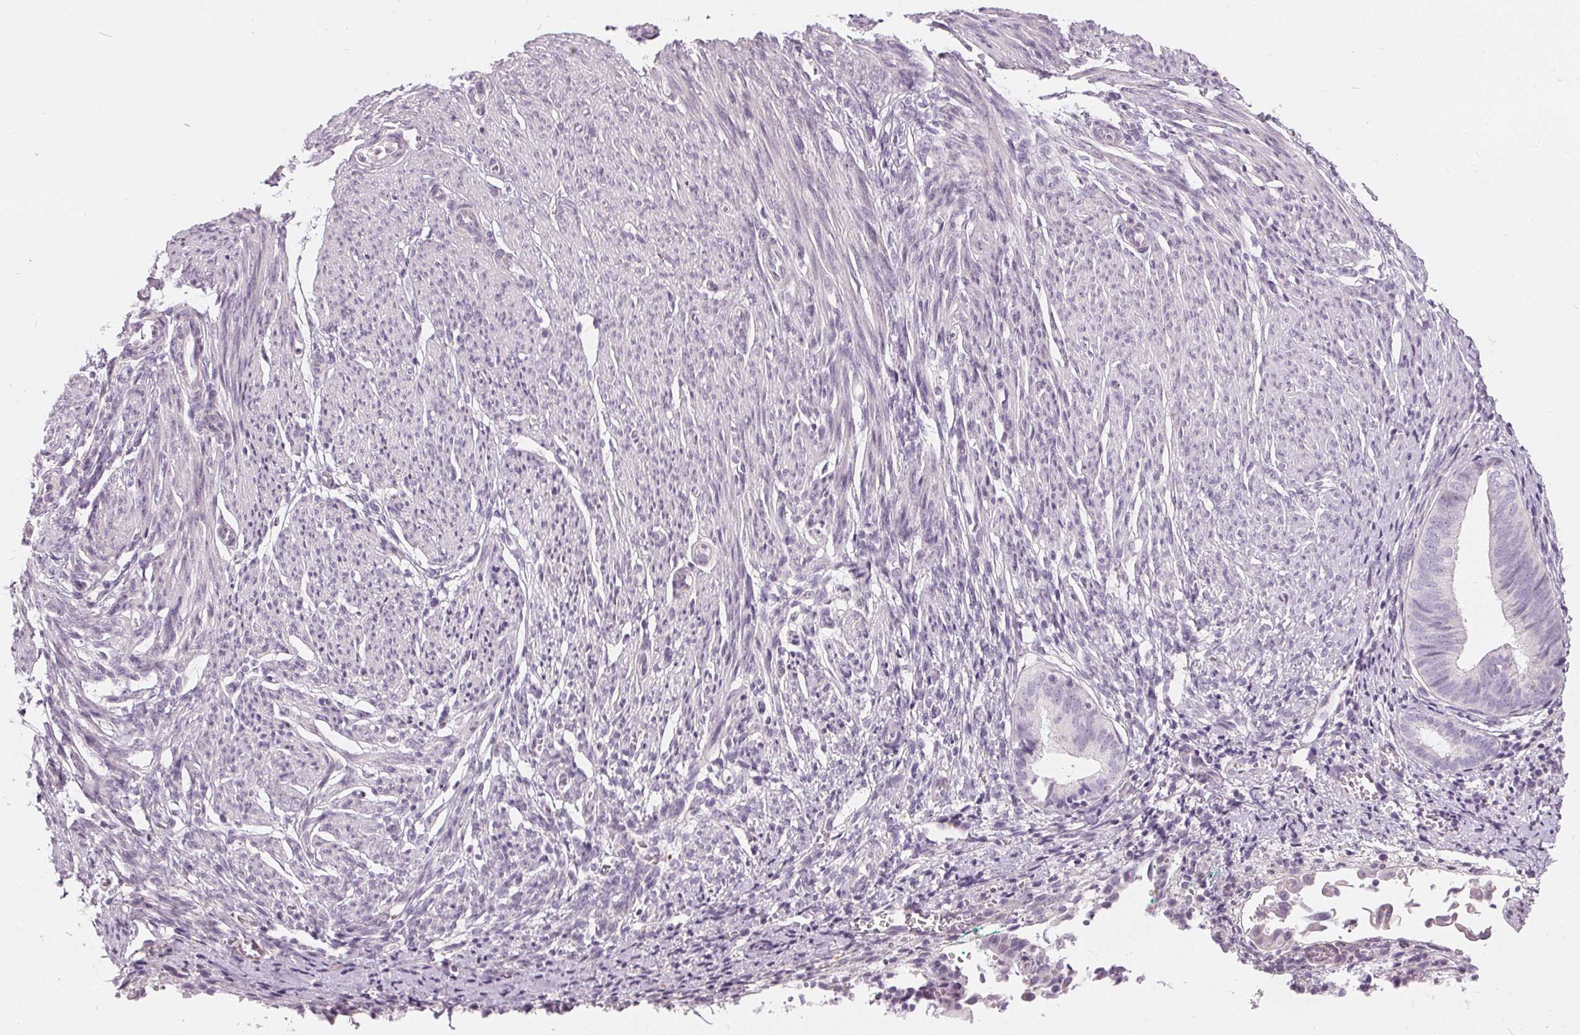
{"staining": {"intensity": "negative", "quantity": "none", "location": "none"}, "tissue": "endometrium", "cell_type": "Cells in endometrial stroma", "image_type": "normal", "snomed": [{"axis": "morphology", "description": "Normal tissue, NOS"}, {"axis": "topography", "description": "Endometrium"}], "caption": "This is an IHC histopathology image of unremarkable human endometrium. There is no staining in cells in endometrial stroma.", "gene": "HOPX", "patient": {"sex": "female", "age": 50}}